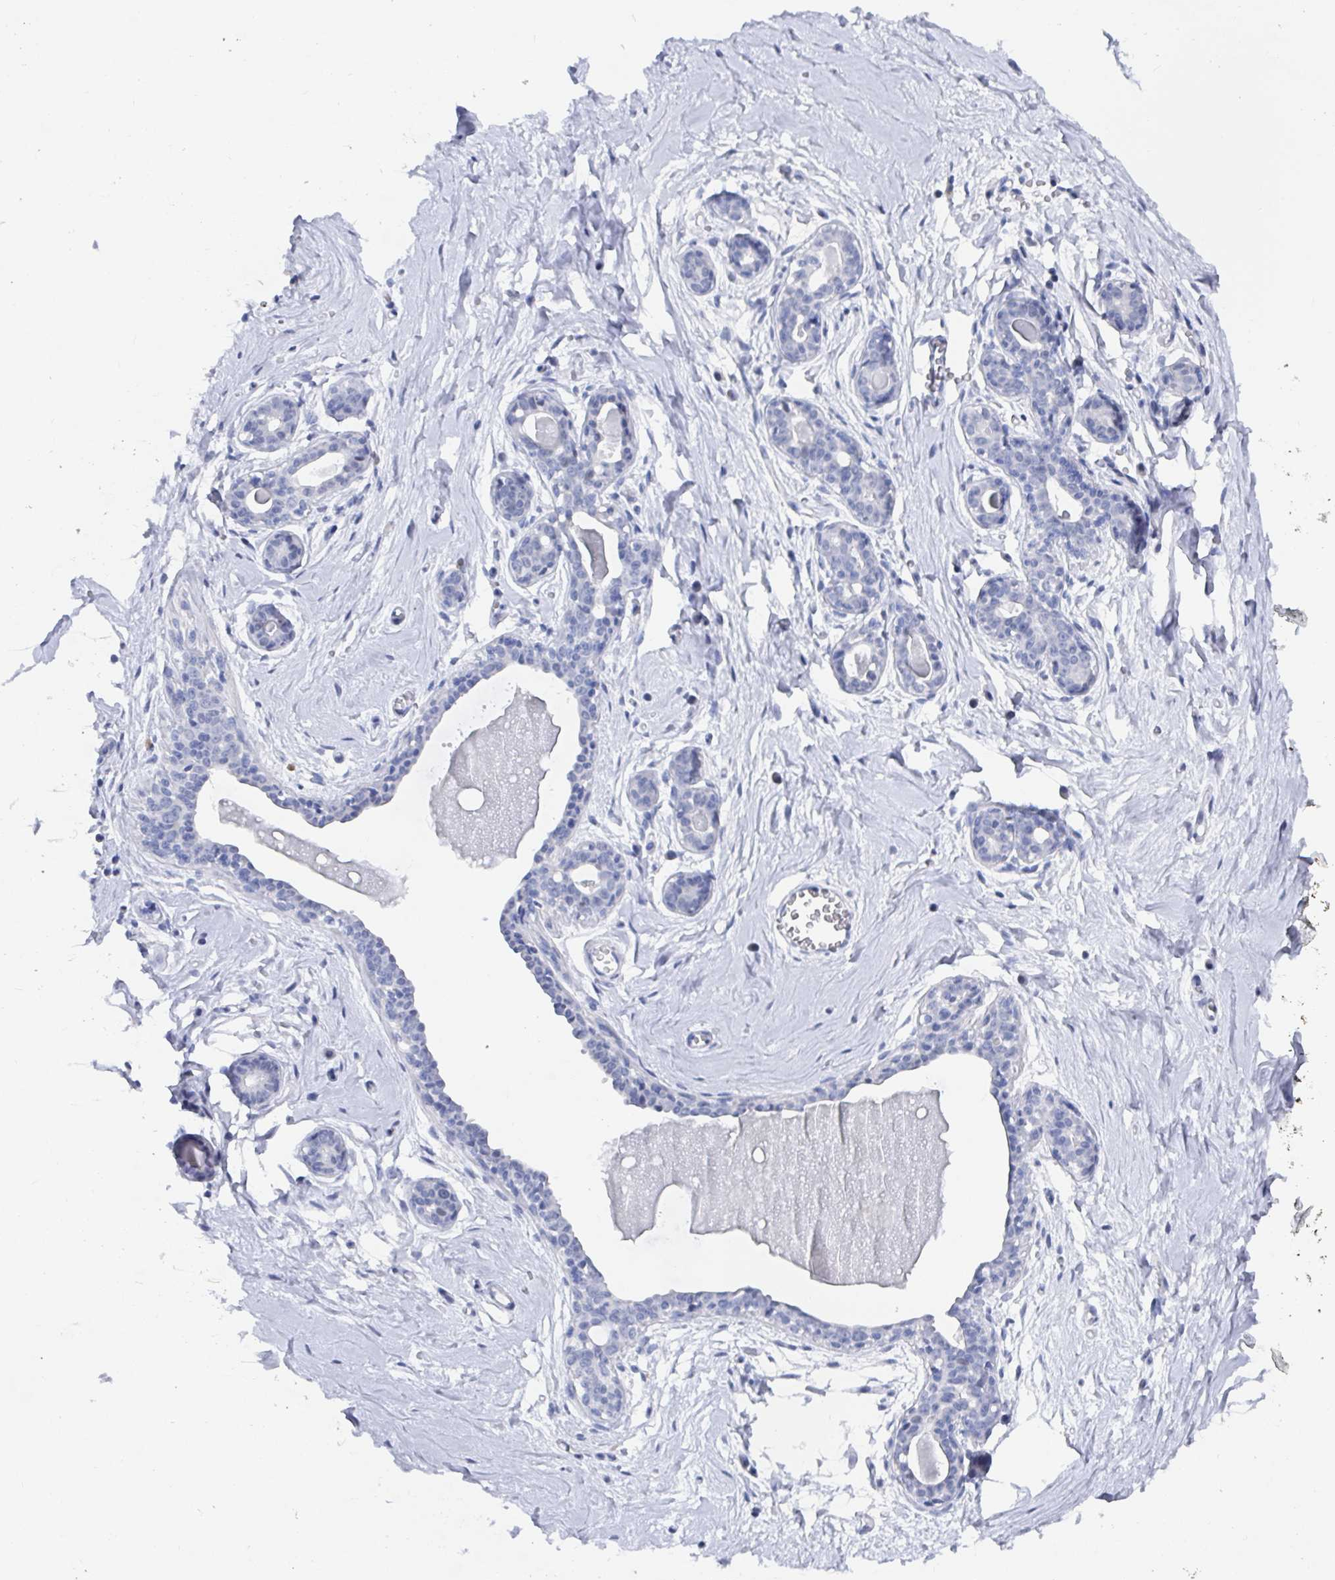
{"staining": {"intensity": "negative", "quantity": "none", "location": "none"}, "tissue": "breast", "cell_type": "Adipocytes", "image_type": "normal", "snomed": [{"axis": "morphology", "description": "Normal tissue, NOS"}, {"axis": "topography", "description": "Breast"}], "caption": "Adipocytes show no significant positivity in normal breast. The staining is performed using DAB brown chromogen with nuclei counter-stained in using hematoxylin.", "gene": "CAMKV", "patient": {"sex": "female", "age": 45}}